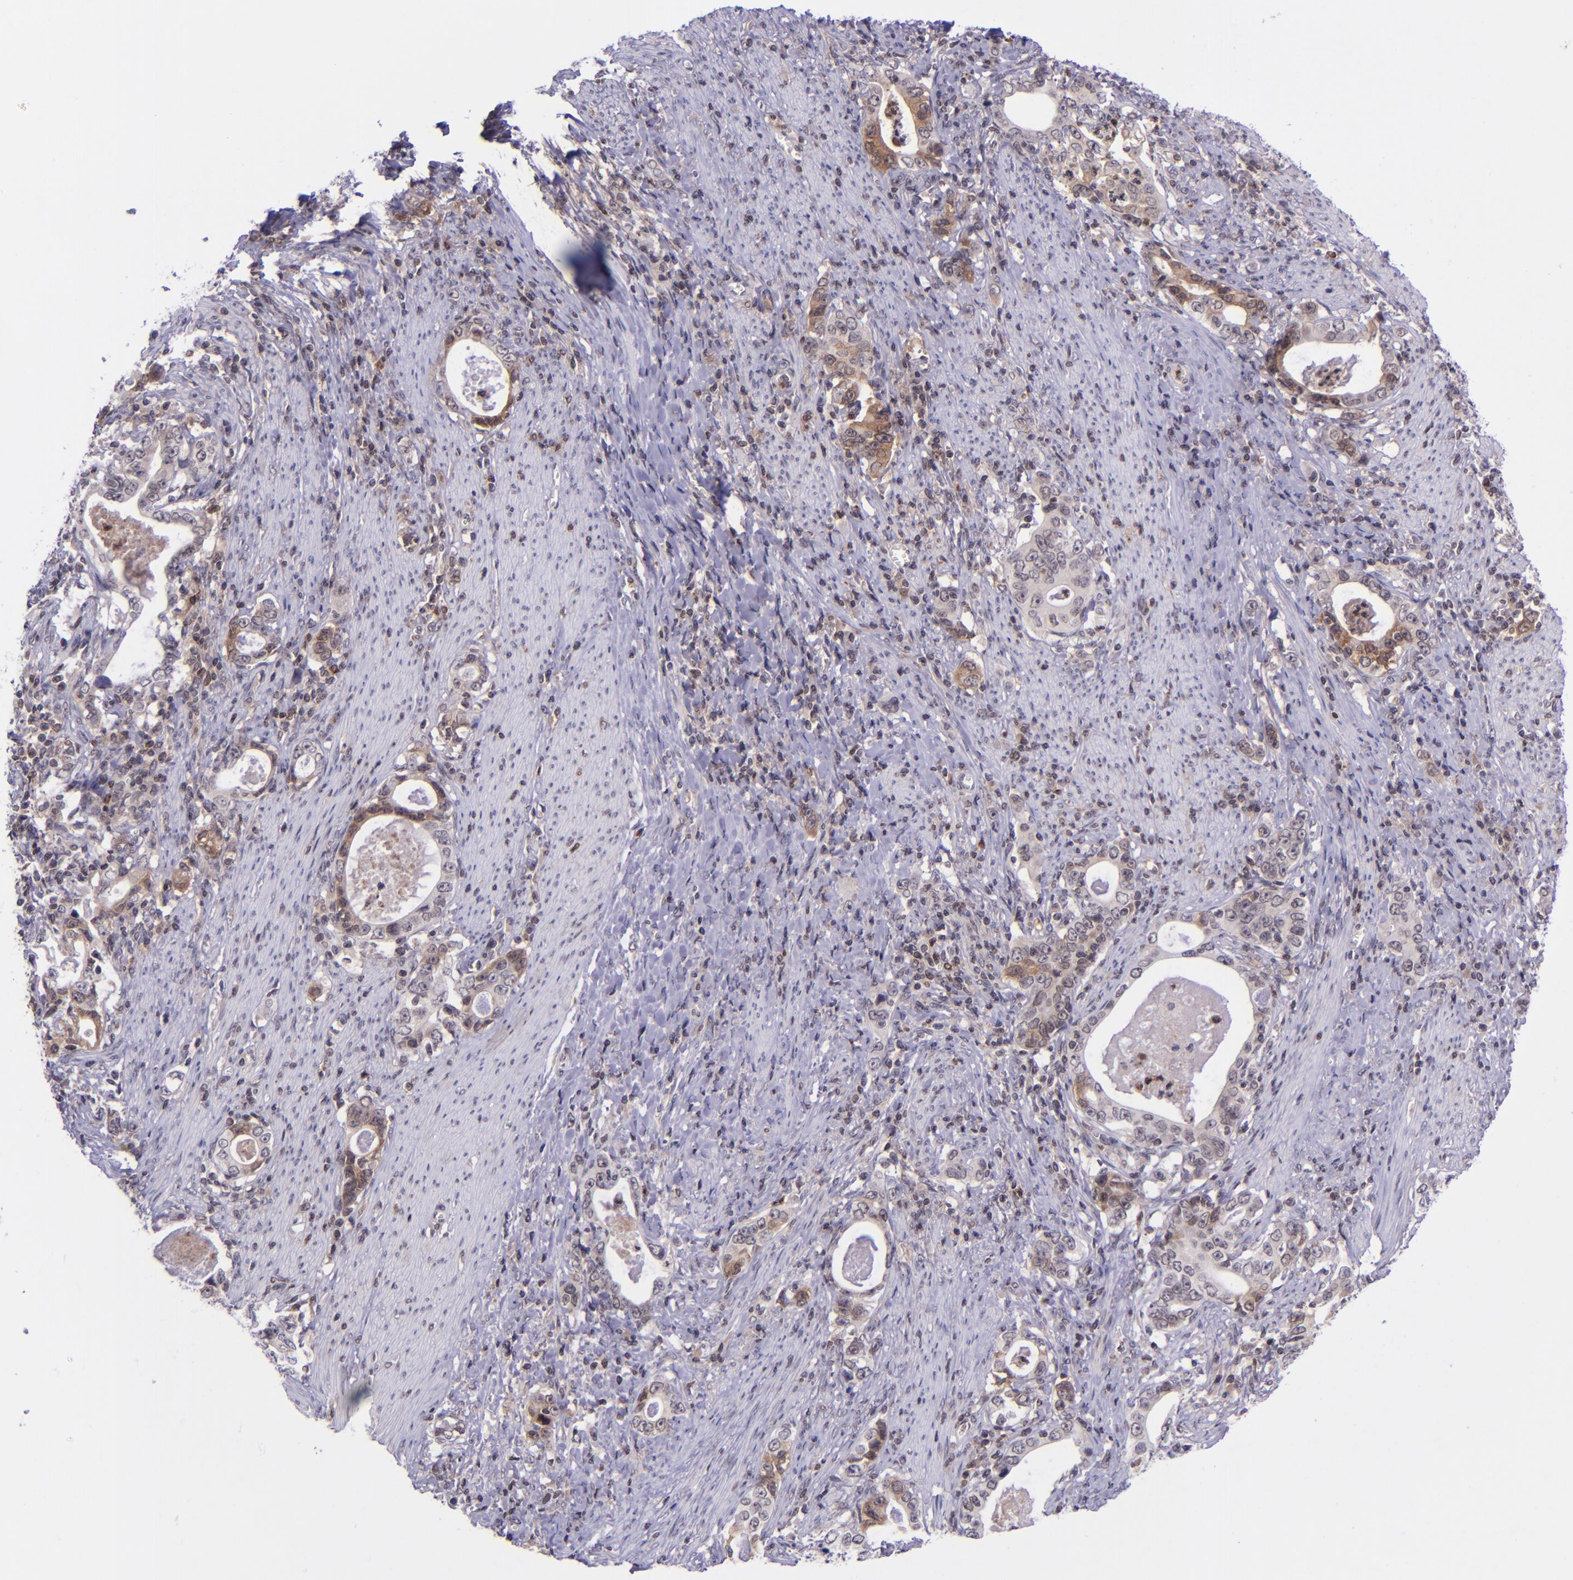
{"staining": {"intensity": "weak", "quantity": "25%-75%", "location": "cytoplasmic/membranous"}, "tissue": "stomach cancer", "cell_type": "Tumor cells", "image_type": "cancer", "snomed": [{"axis": "morphology", "description": "Adenocarcinoma, NOS"}, {"axis": "topography", "description": "Stomach, lower"}], "caption": "High-magnification brightfield microscopy of adenocarcinoma (stomach) stained with DAB (brown) and counterstained with hematoxylin (blue). tumor cells exhibit weak cytoplasmic/membranous staining is seen in about25%-75% of cells.", "gene": "SELL", "patient": {"sex": "female", "age": 72}}